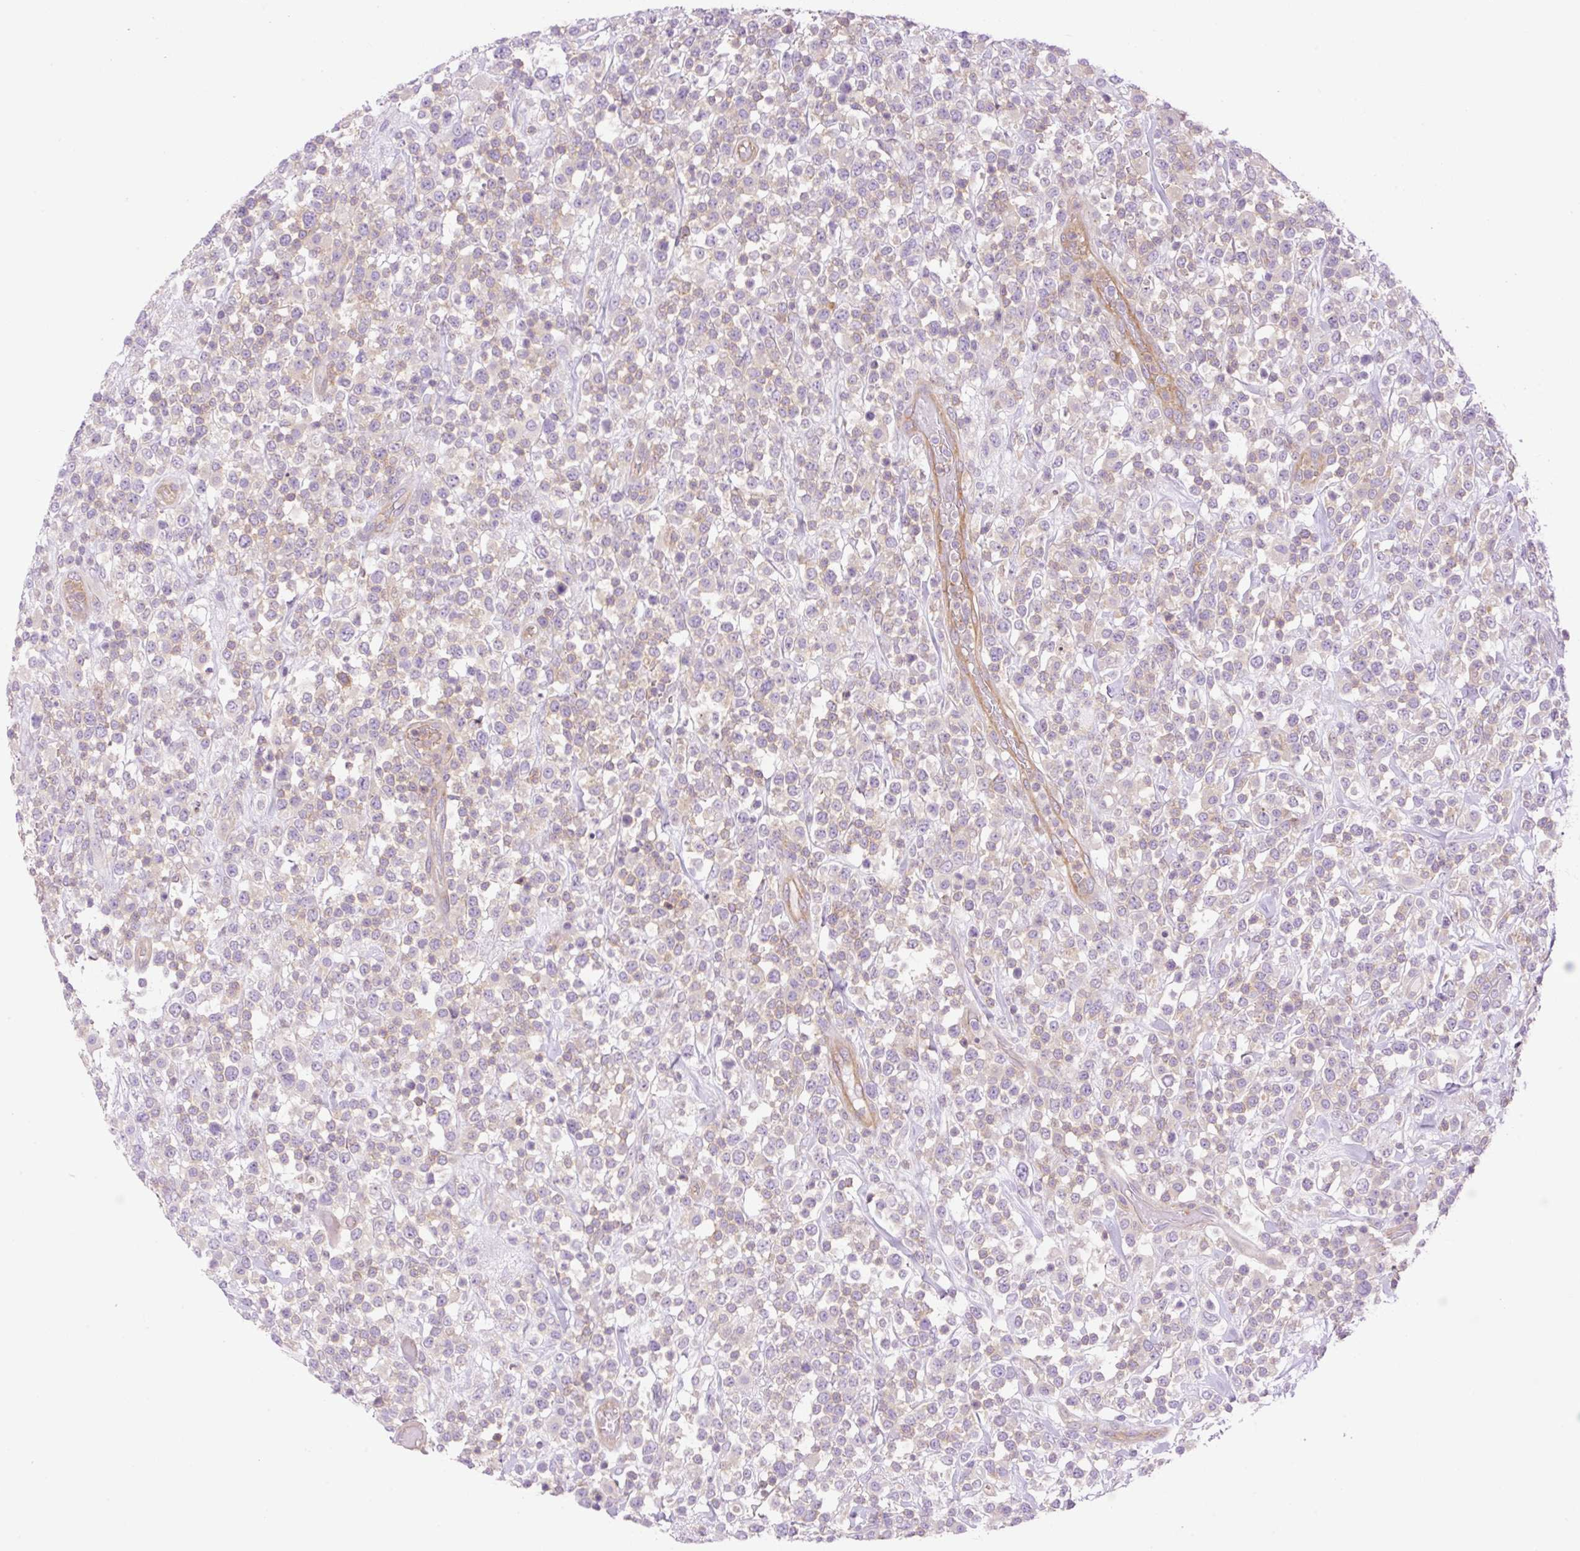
{"staining": {"intensity": "weak", "quantity": "25%-75%", "location": "cytoplasmic/membranous"}, "tissue": "lymphoma", "cell_type": "Tumor cells", "image_type": "cancer", "snomed": [{"axis": "morphology", "description": "Malignant lymphoma, non-Hodgkin's type, High grade"}, {"axis": "topography", "description": "Colon"}], "caption": "High-magnification brightfield microscopy of malignant lymphoma, non-Hodgkin's type (high-grade) stained with DAB (3,3'-diaminobenzidine) (brown) and counterstained with hematoxylin (blue). tumor cells exhibit weak cytoplasmic/membranous expression is identified in about25%-75% of cells. The staining was performed using DAB (3,3'-diaminobenzidine) to visualize the protein expression in brown, while the nuclei were stained in blue with hematoxylin (Magnification: 20x).", "gene": "EHD3", "patient": {"sex": "female", "age": 53}}